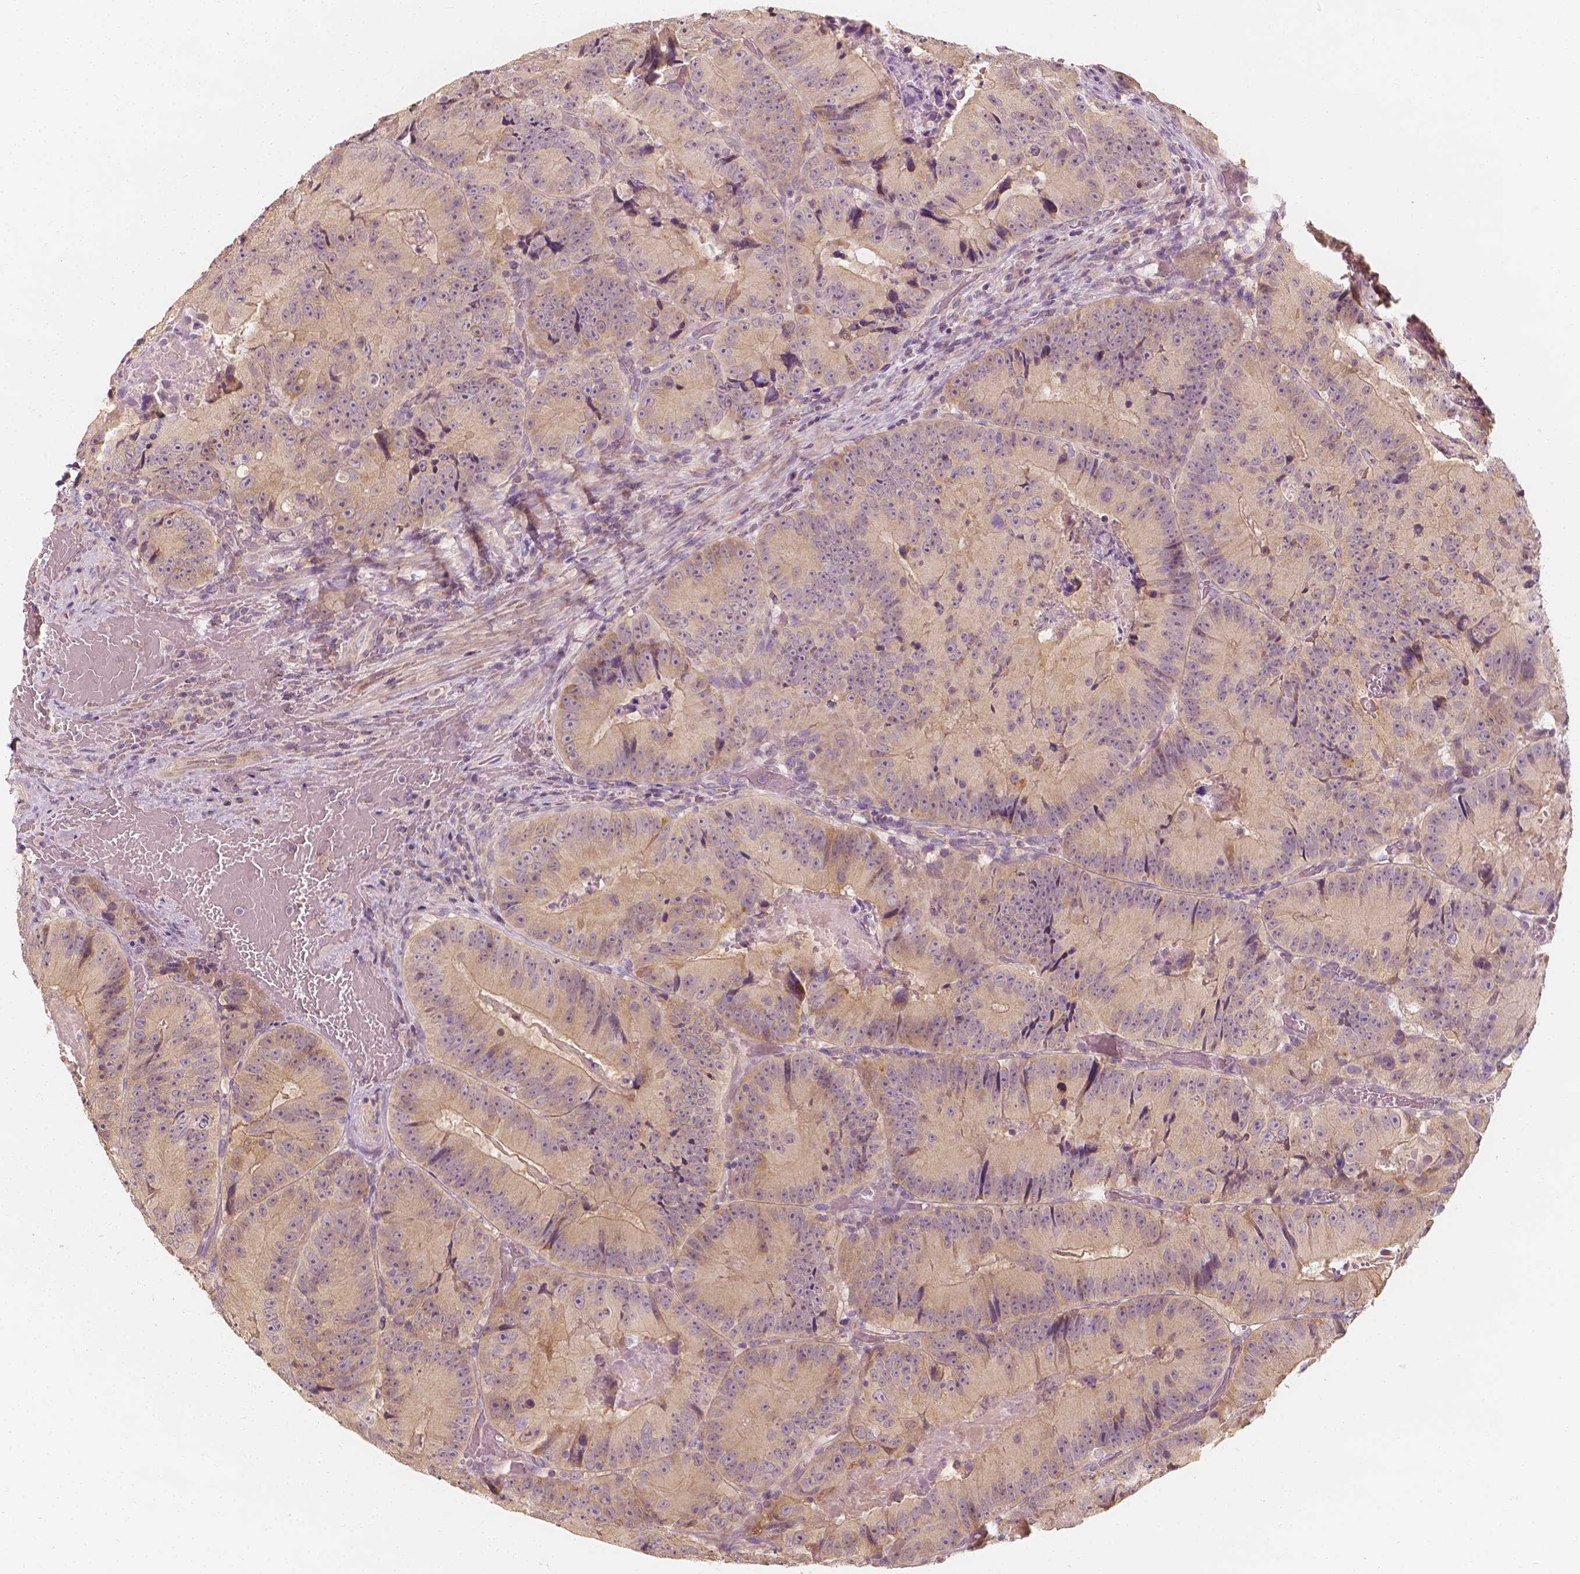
{"staining": {"intensity": "weak", "quantity": "<25%", "location": "cytoplasmic/membranous"}, "tissue": "colorectal cancer", "cell_type": "Tumor cells", "image_type": "cancer", "snomed": [{"axis": "morphology", "description": "Adenocarcinoma, NOS"}, {"axis": "topography", "description": "Colon"}], "caption": "Adenocarcinoma (colorectal) was stained to show a protein in brown. There is no significant expression in tumor cells.", "gene": "SHPK", "patient": {"sex": "female", "age": 86}}